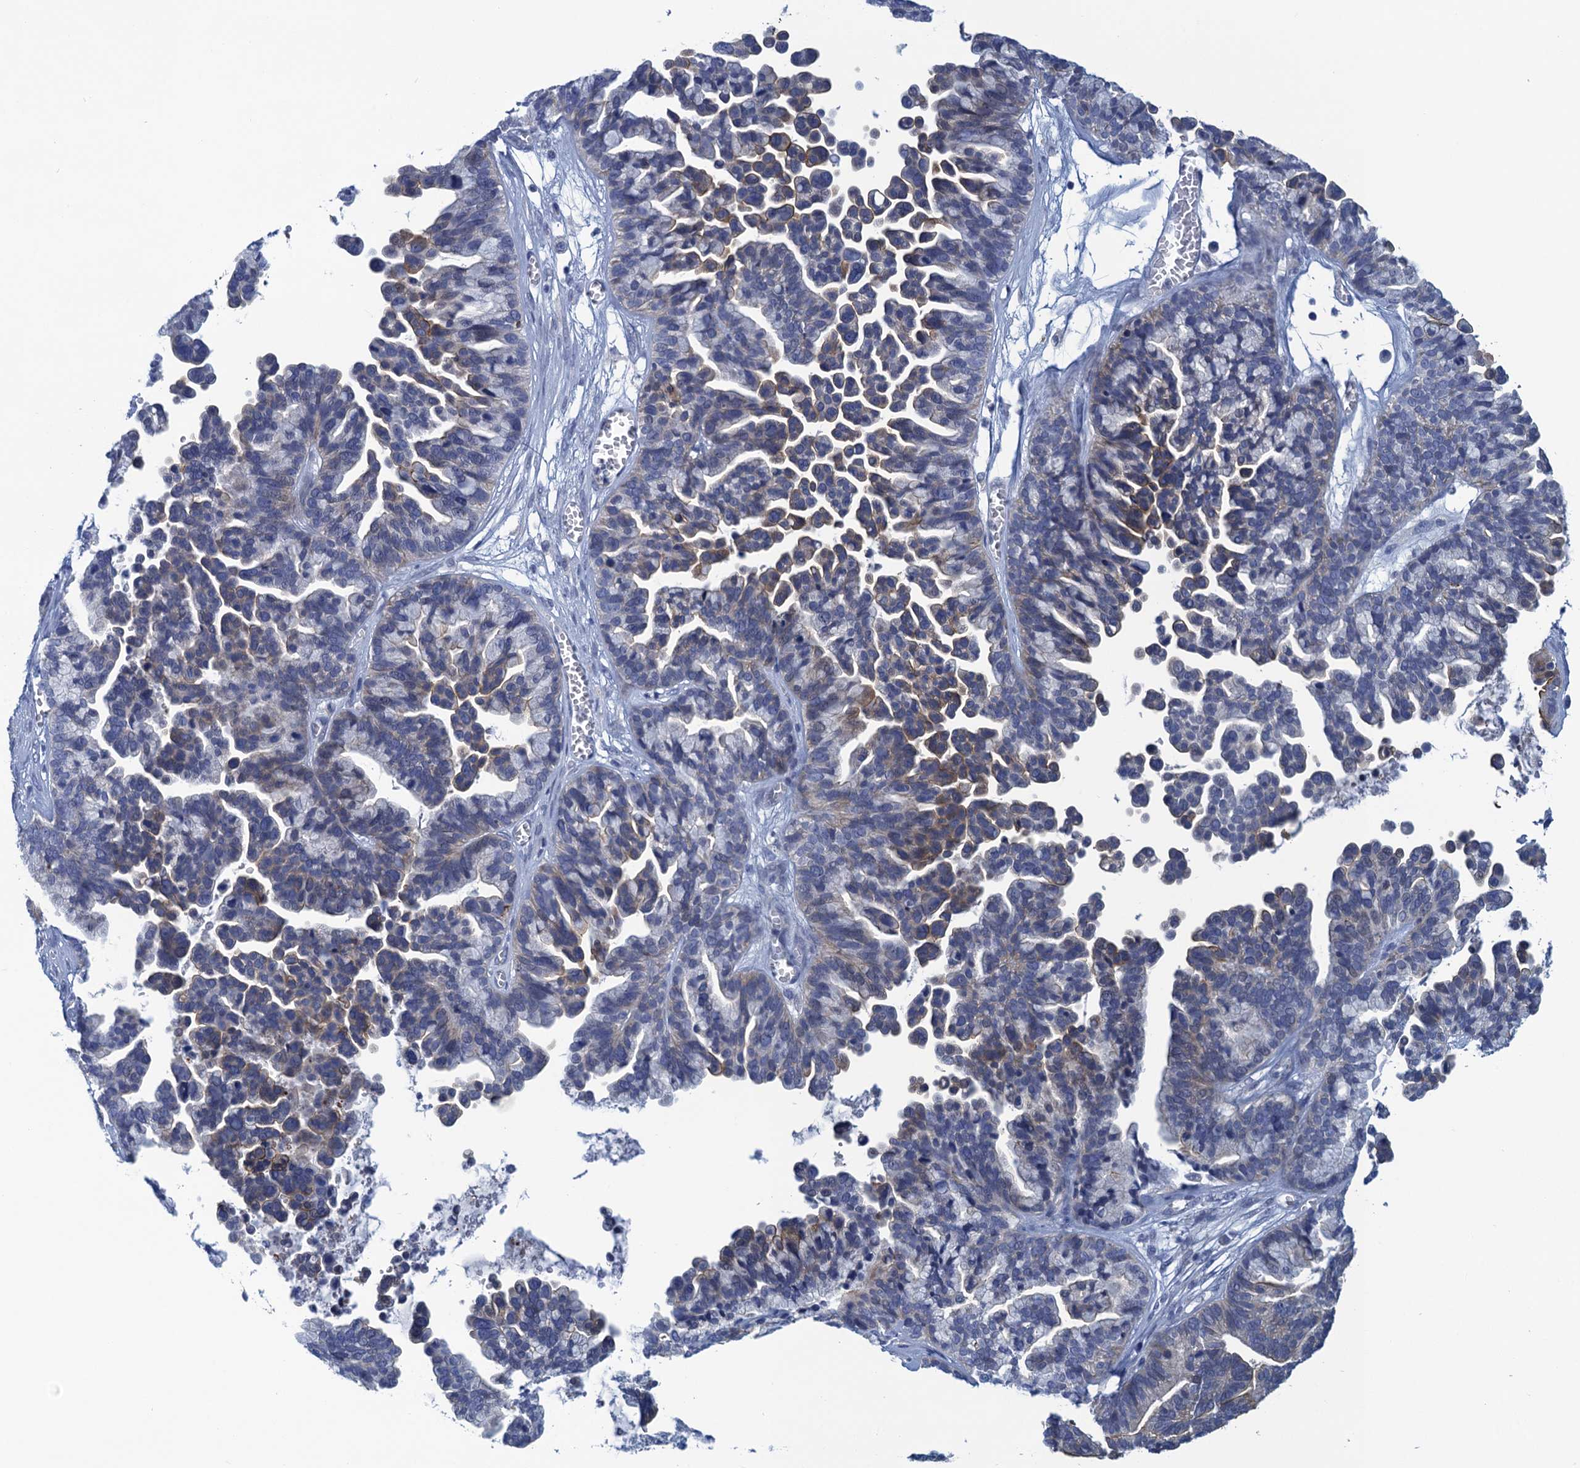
{"staining": {"intensity": "weak", "quantity": "25%-75%", "location": "cytoplasmic/membranous"}, "tissue": "ovarian cancer", "cell_type": "Tumor cells", "image_type": "cancer", "snomed": [{"axis": "morphology", "description": "Cystadenocarcinoma, serous, NOS"}, {"axis": "topography", "description": "Ovary"}], "caption": "High-power microscopy captured an IHC image of ovarian serous cystadenocarcinoma, revealing weak cytoplasmic/membranous expression in about 25%-75% of tumor cells.", "gene": "SCEL", "patient": {"sex": "female", "age": 56}}